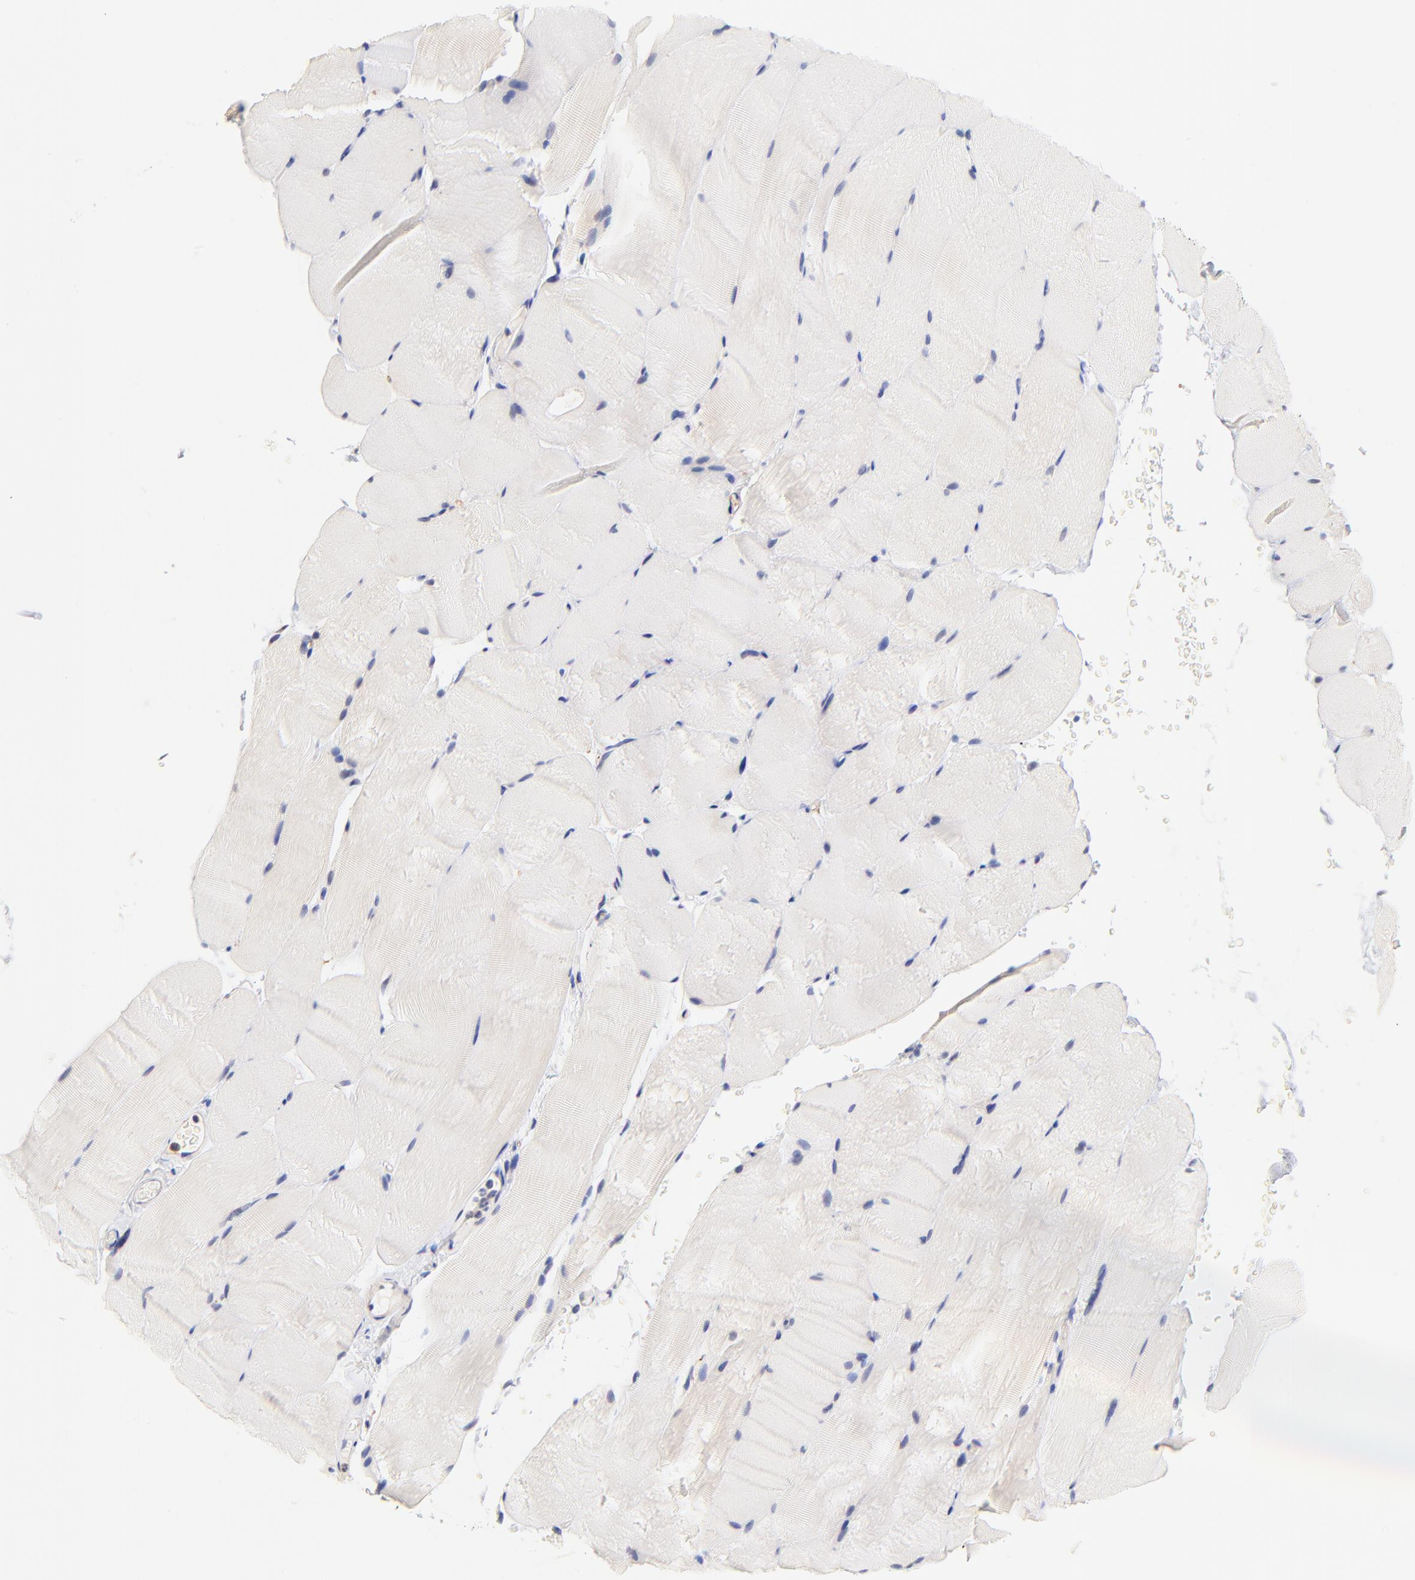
{"staining": {"intensity": "negative", "quantity": "none", "location": "none"}, "tissue": "skeletal muscle", "cell_type": "Myocytes", "image_type": "normal", "snomed": [{"axis": "morphology", "description": "Normal tissue, NOS"}, {"axis": "topography", "description": "Skeletal muscle"}, {"axis": "topography", "description": "Parathyroid gland"}], "caption": "Immunohistochemistry image of unremarkable skeletal muscle: human skeletal muscle stained with DAB (3,3'-diaminobenzidine) exhibits no significant protein staining in myocytes. (Stains: DAB IHC with hematoxylin counter stain, Microscopy: brightfield microscopy at high magnification).", "gene": "PTK7", "patient": {"sex": "female", "age": 37}}